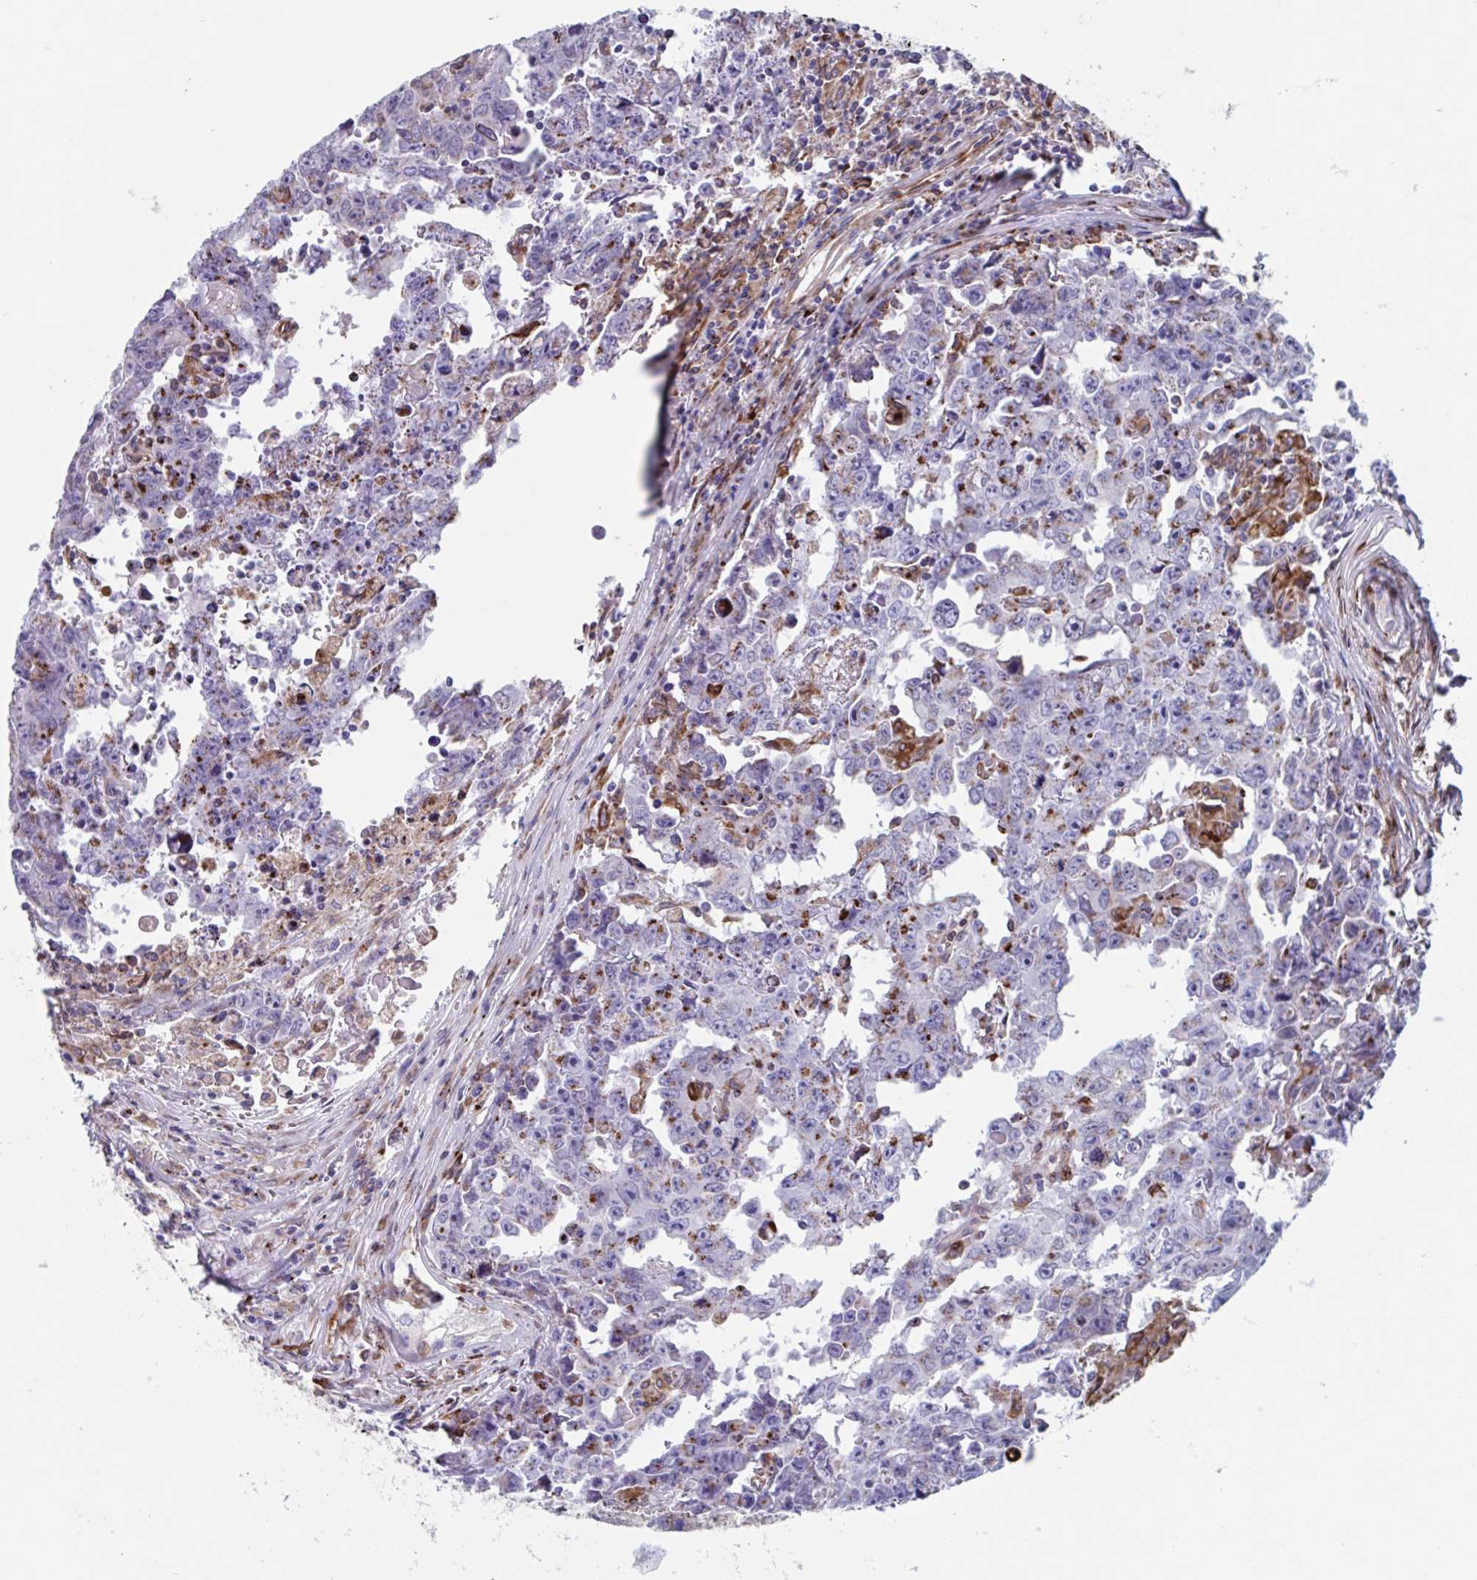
{"staining": {"intensity": "strong", "quantity": "<25%", "location": "cytoplasmic/membranous"}, "tissue": "testis cancer", "cell_type": "Tumor cells", "image_type": "cancer", "snomed": [{"axis": "morphology", "description": "Carcinoma, Embryonal, NOS"}, {"axis": "topography", "description": "Testis"}], "caption": "Protein staining by immunohistochemistry displays strong cytoplasmic/membranous staining in about <25% of tumor cells in testis cancer.", "gene": "RFK", "patient": {"sex": "male", "age": 22}}